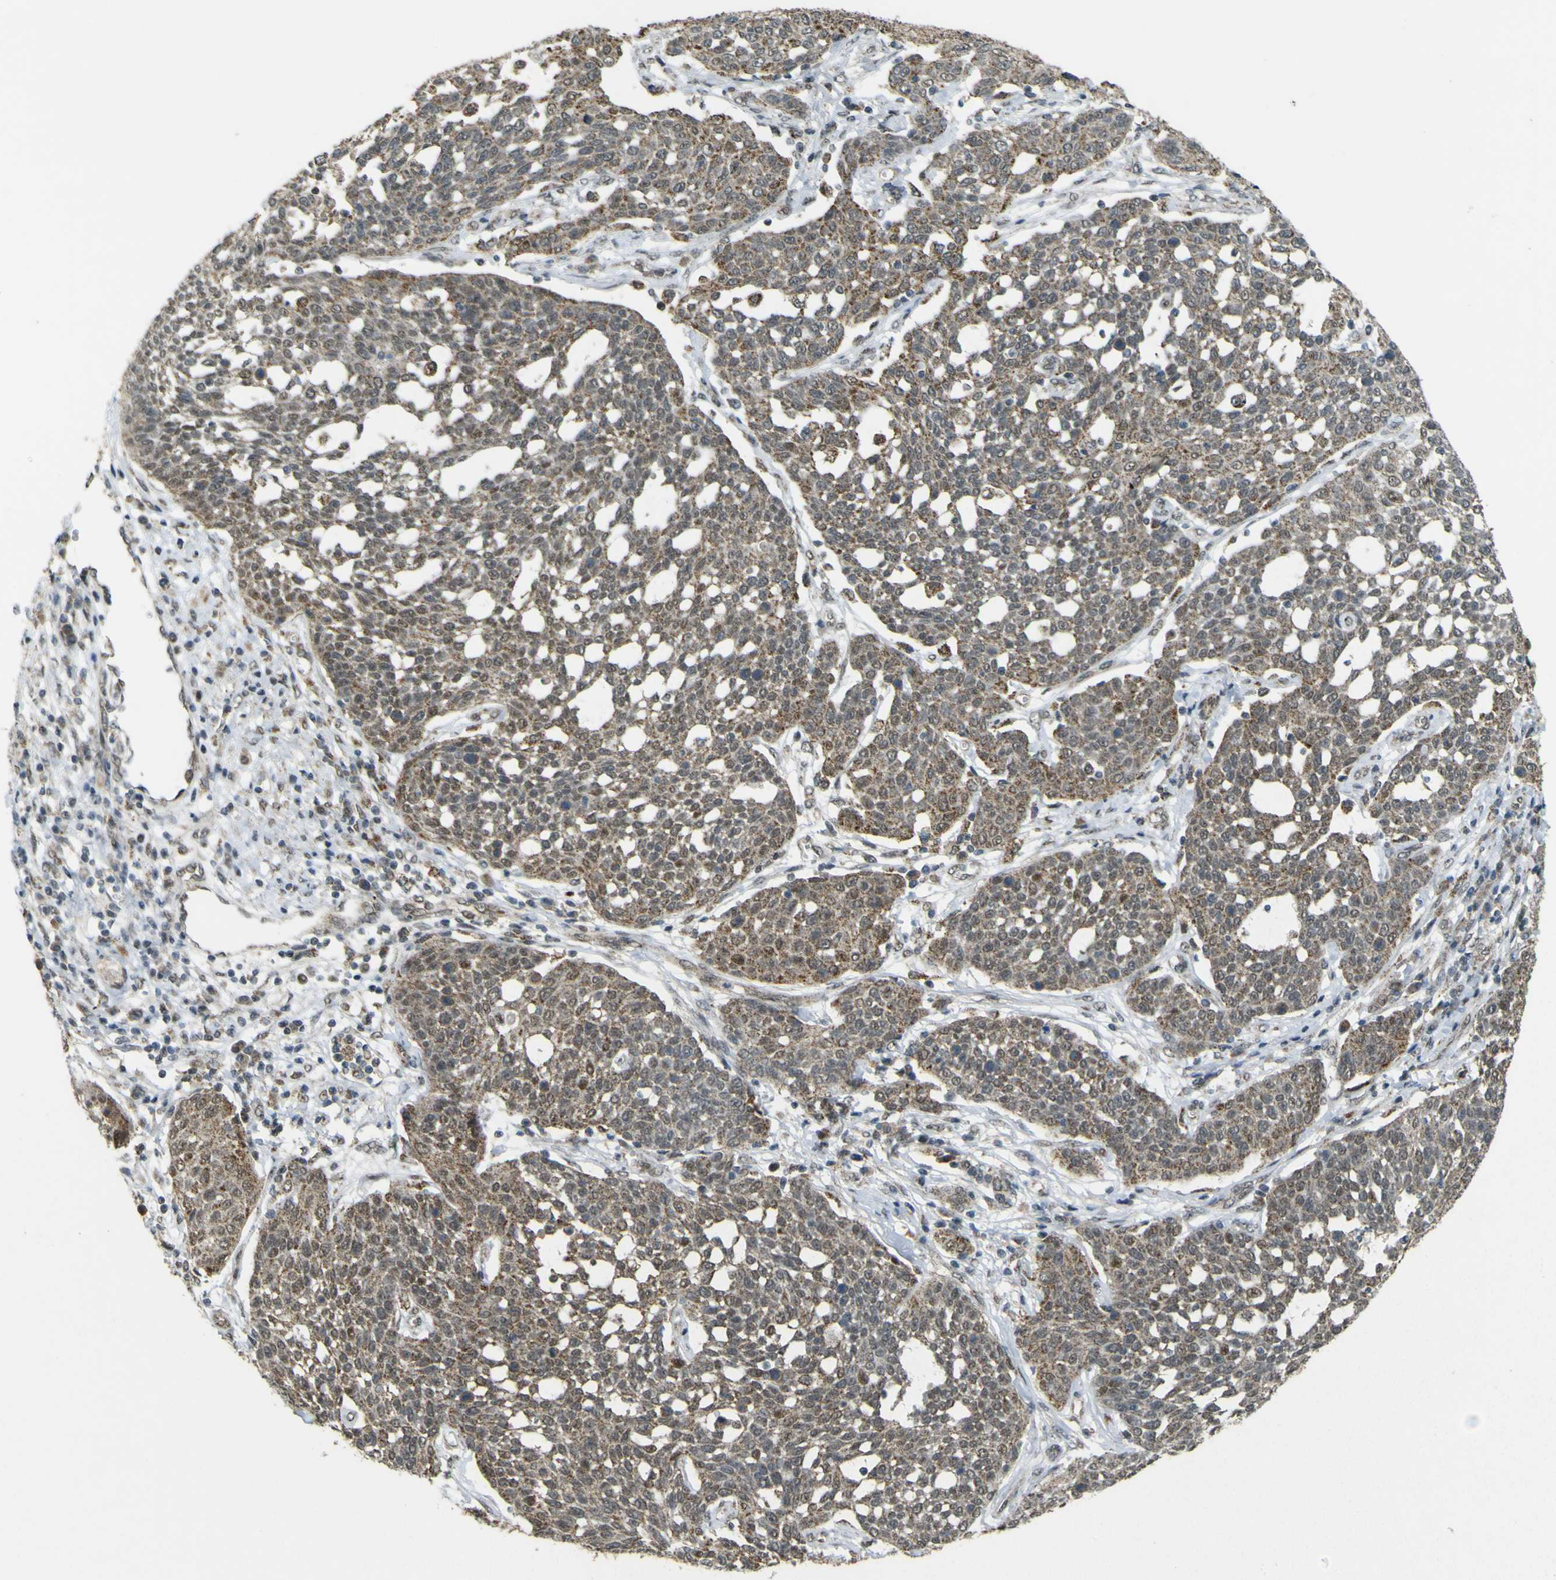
{"staining": {"intensity": "moderate", "quantity": ">75%", "location": "cytoplasmic/membranous,nuclear"}, "tissue": "cervical cancer", "cell_type": "Tumor cells", "image_type": "cancer", "snomed": [{"axis": "morphology", "description": "Squamous cell carcinoma, NOS"}, {"axis": "topography", "description": "Cervix"}], "caption": "Cervical squamous cell carcinoma stained with IHC displays moderate cytoplasmic/membranous and nuclear expression in approximately >75% of tumor cells.", "gene": "ACBD5", "patient": {"sex": "female", "age": 34}}